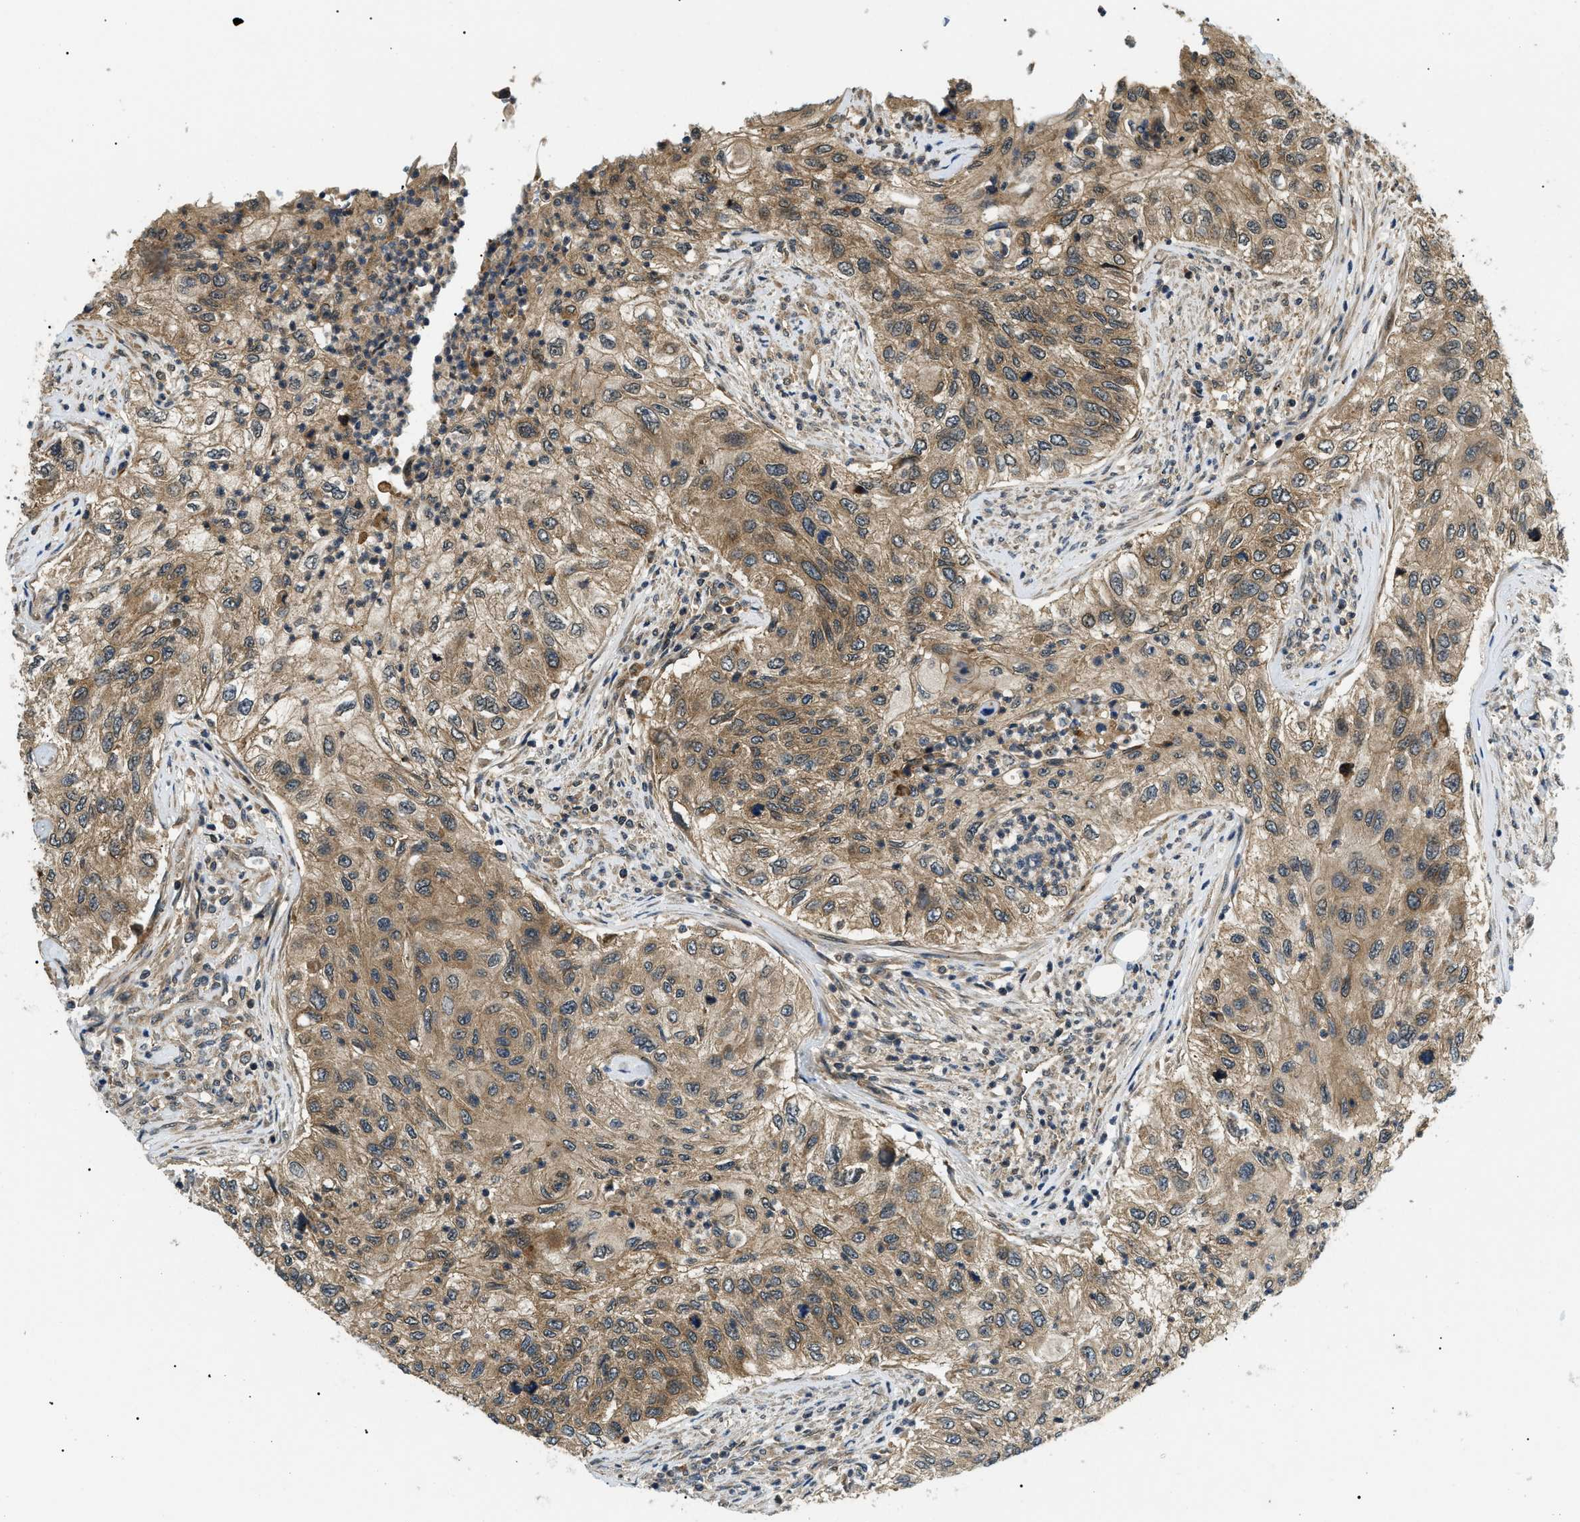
{"staining": {"intensity": "moderate", "quantity": ">75%", "location": "cytoplasmic/membranous"}, "tissue": "urothelial cancer", "cell_type": "Tumor cells", "image_type": "cancer", "snomed": [{"axis": "morphology", "description": "Urothelial carcinoma, High grade"}, {"axis": "topography", "description": "Urinary bladder"}], "caption": "High-grade urothelial carcinoma stained with IHC exhibits moderate cytoplasmic/membranous positivity in approximately >75% of tumor cells.", "gene": "ATP6AP1", "patient": {"sex": "female", "age": 60}}